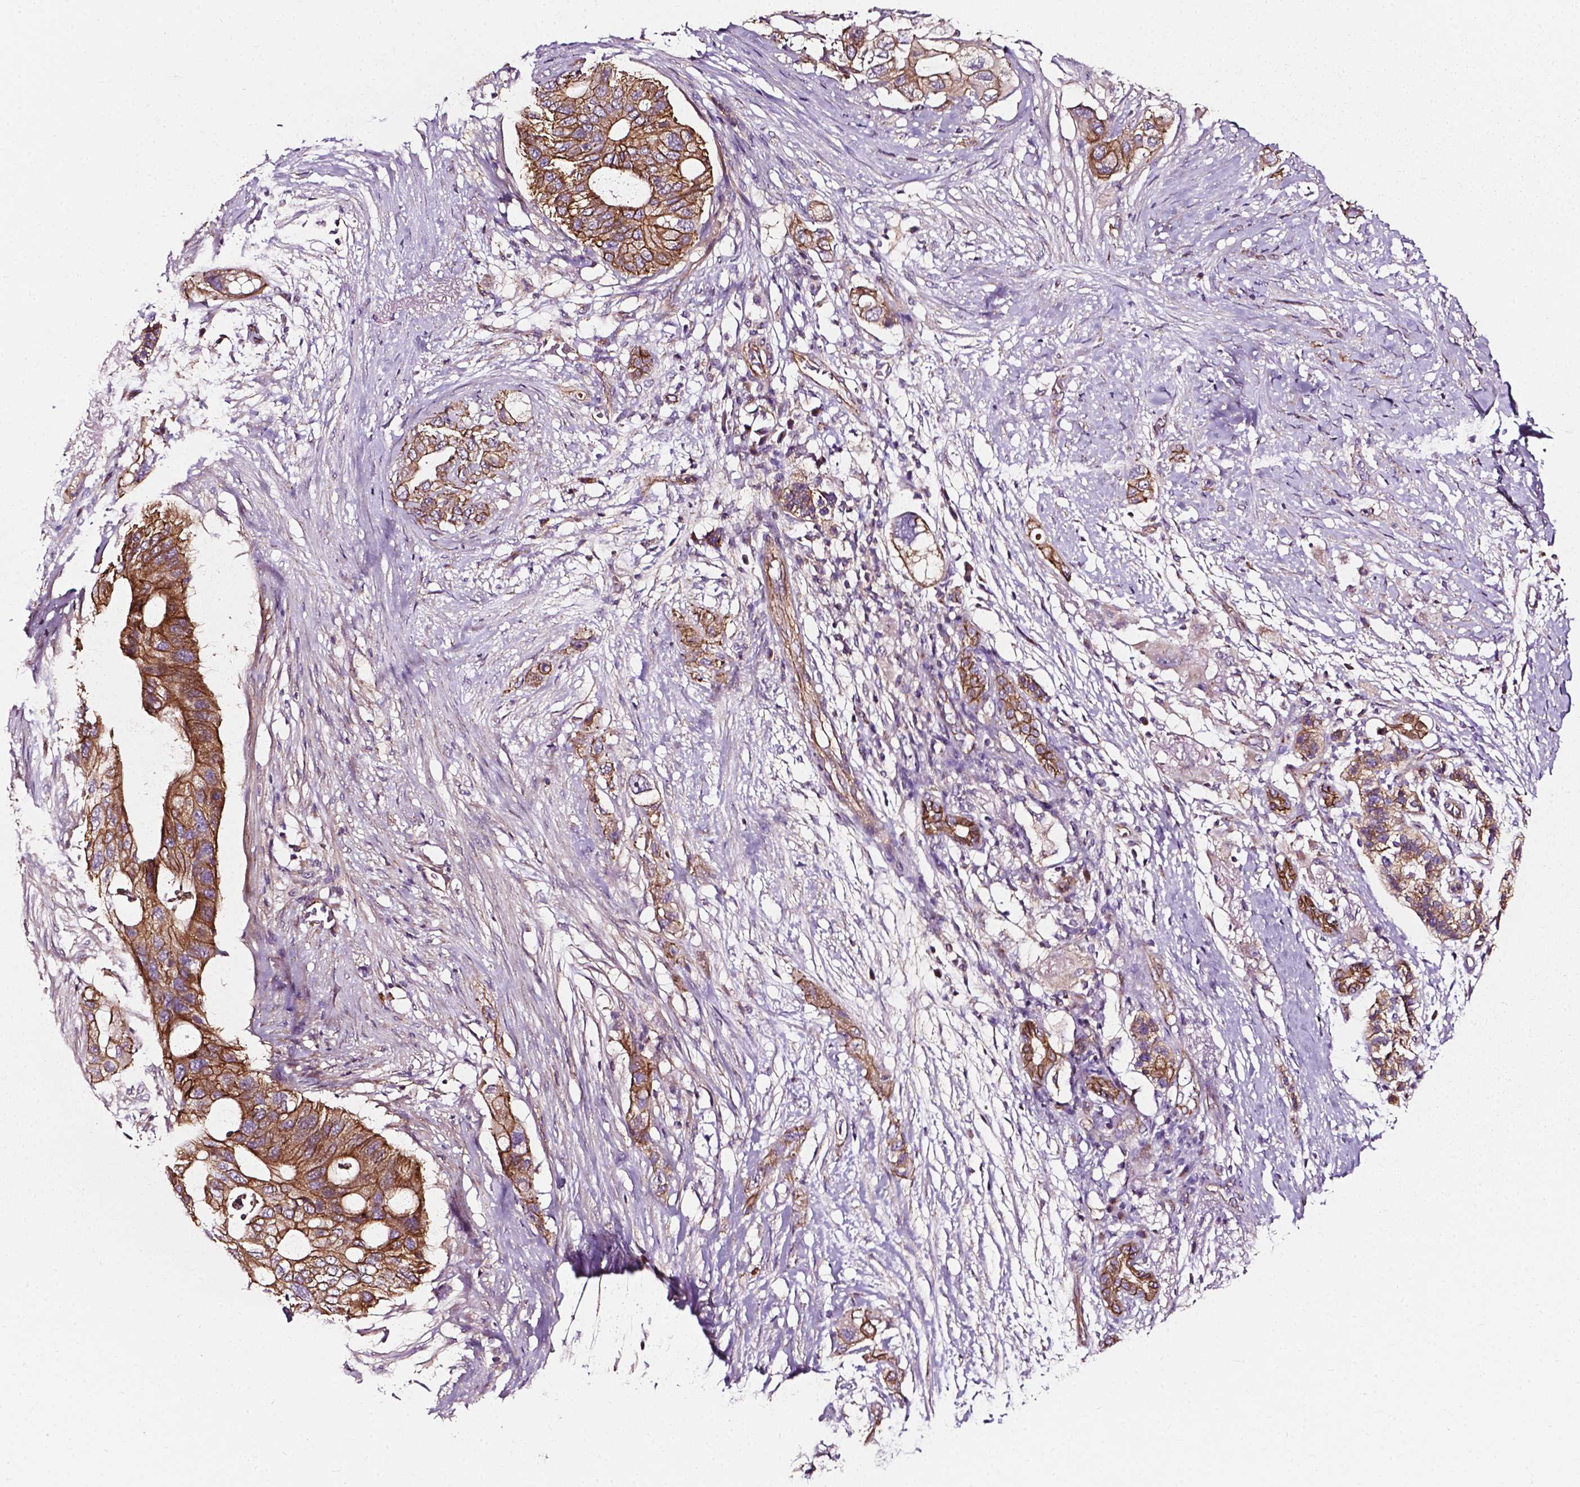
{"staining": {"intensity": "weak", "quantity": ">75%", "location": "cytoplasmic/membranous"}, "tissue": "pancreatic cancer", "cell_type": "Tumor cells", "image_type": "cancer", "snomed": [{"axis": "morphology", "description": "Adenocarcinoma, NOS"}, {"axis": "topography", "description": "Pancreas"}], "caption": "About >75% of tumor cells in adenocarcinoma (pancreatic) demonstrate weak cytoplasmic/membranous protein expression as visualized by brown immunohistochemical staining.", "gene": "ATG16L1", "patient": {"sex": "female", "age": 72}}